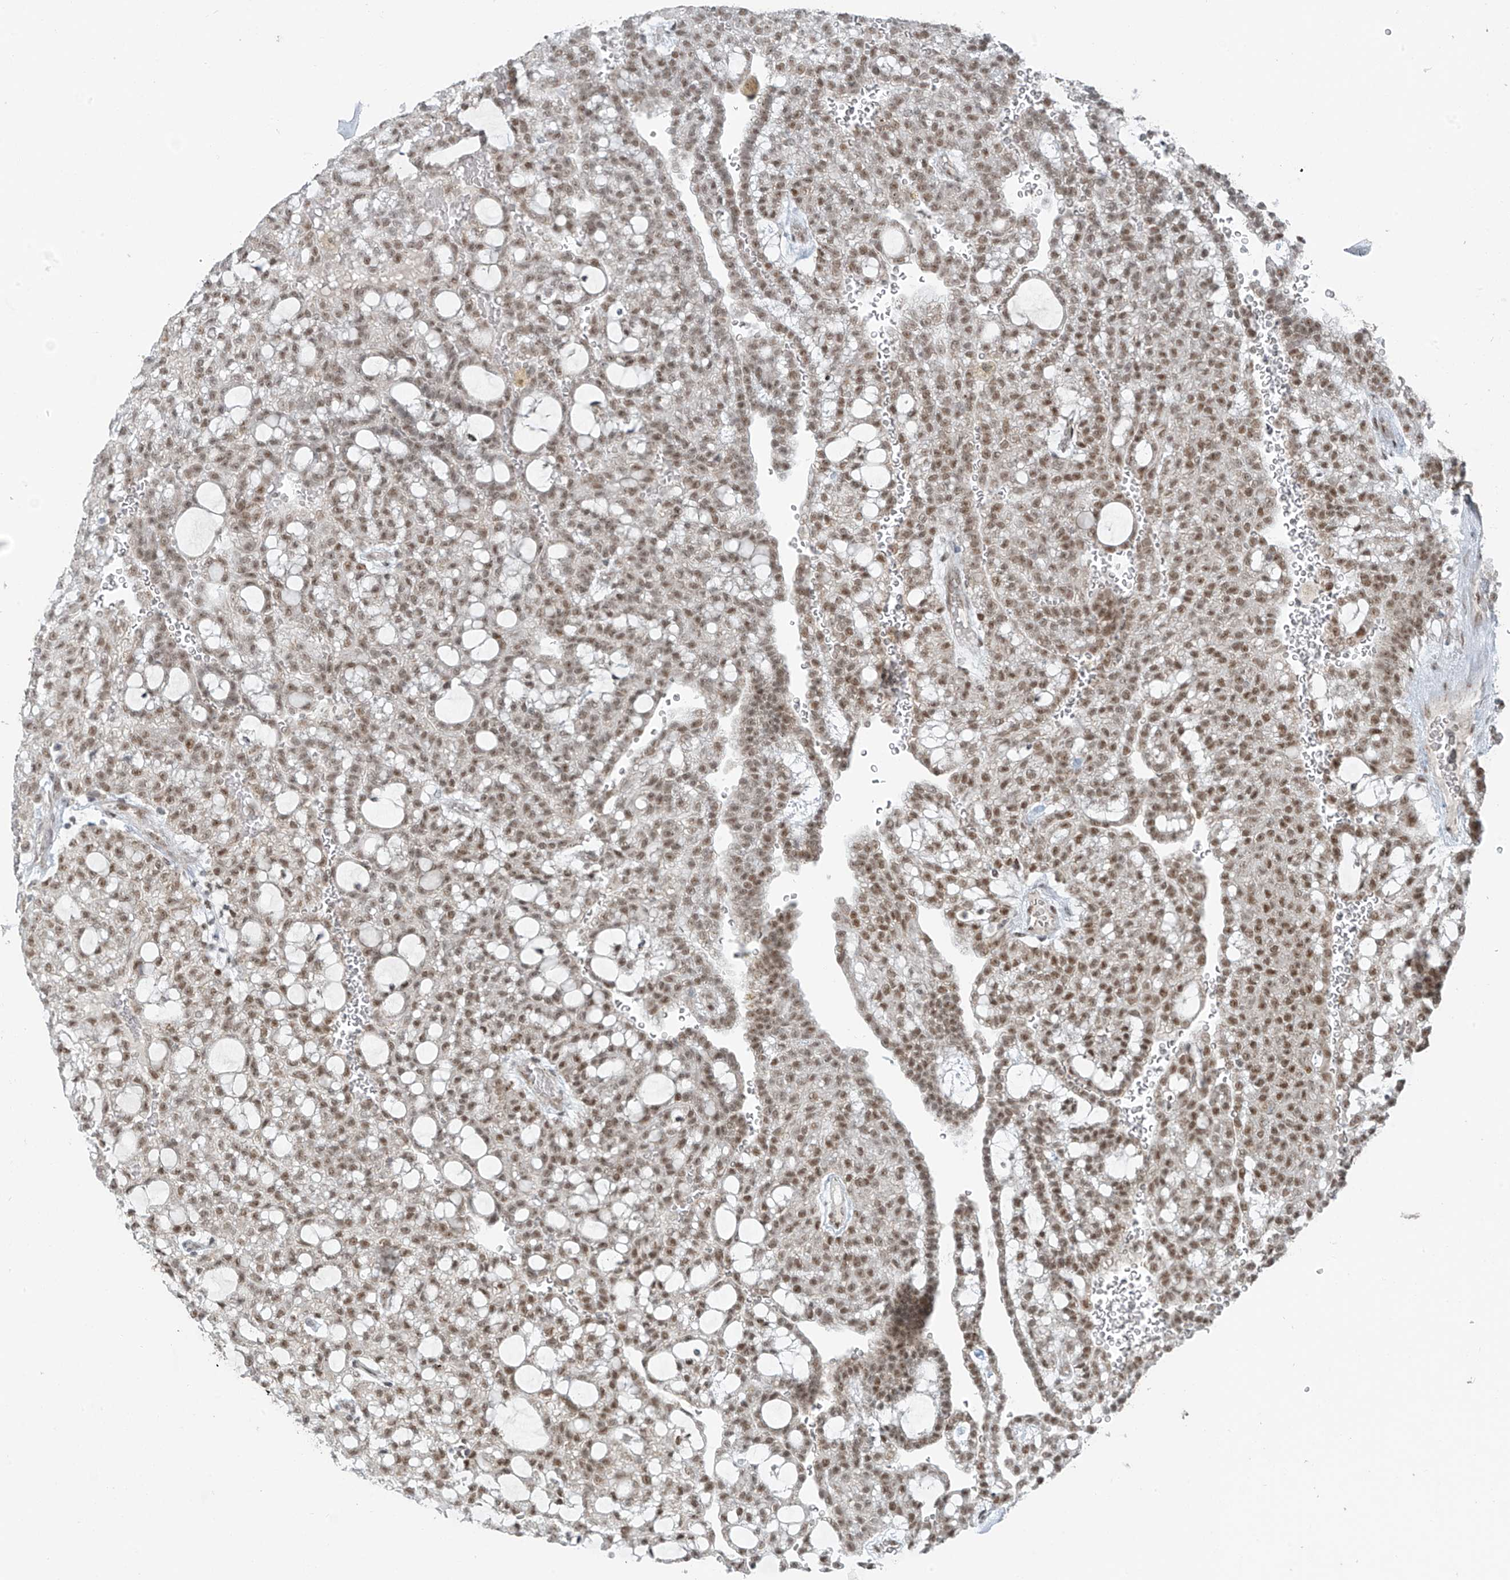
{"staining": {"intensity": "moderate", "quantity": ">75%", "location": "nuclear"}, "tissue": "renal cancer", "cell_type": "Tumor cells", "image_type": "cancer", "snomed": [{"axis": "morphology", "description": "Adenocarcinoma, NOS"}, {"axis": "topography", "description": "Kidney"}], "caption": "Renal cancer (adenocarcinoma) was stained to show a protein in brown. There is medium levels of moderate nuclear staining in approximately >75% of tumor cells. The protein of interest is shown in brown color, while the nuclei are stained blue.", "gene": "WRNIP1", "patient": {"sex": "male", "age": 63}}